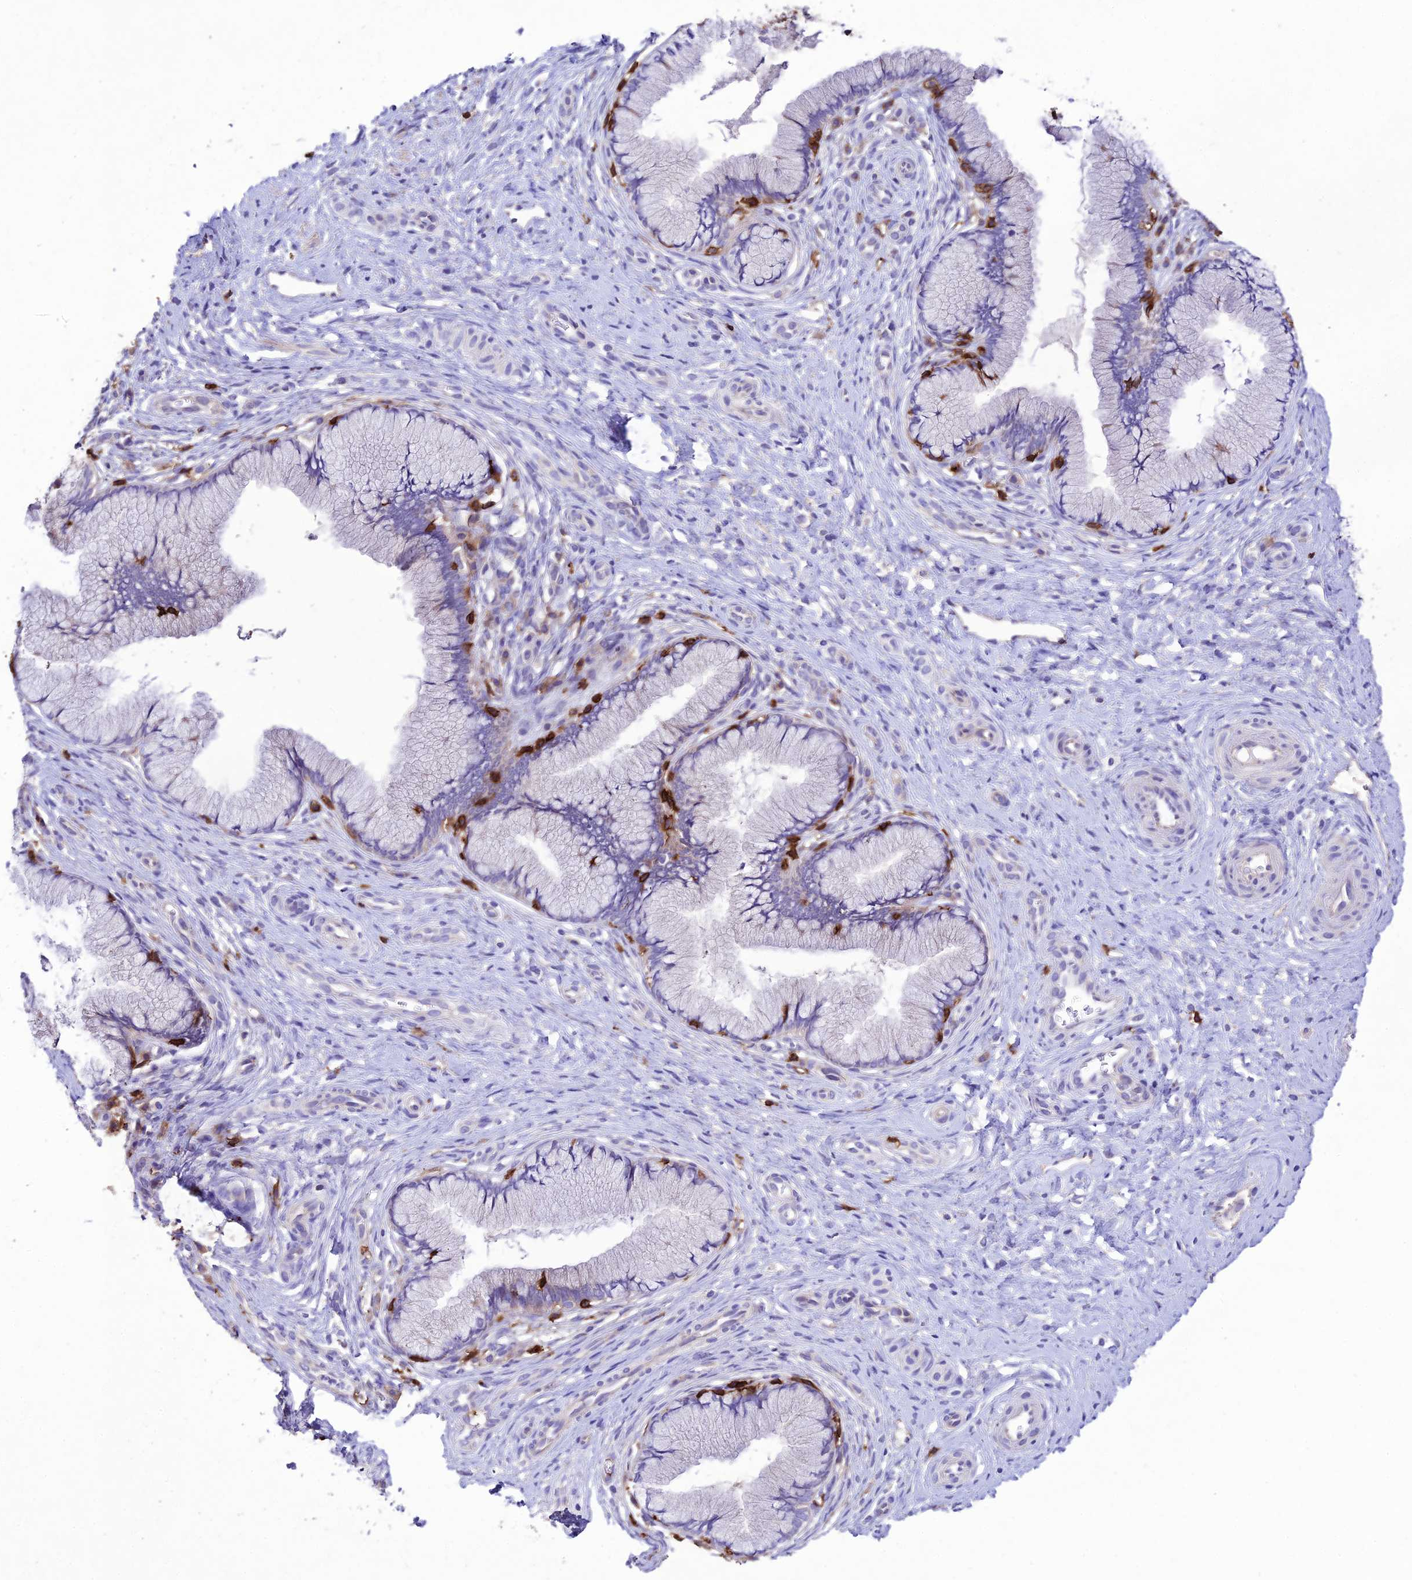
{"staining": {"intensity": "negative", "quantity": "none", "location": "none"}, "tissue": "cervix", "cell_type": "Glandular cells", "image_type": "normal", "snomed": [{"axis": "morphology", "description": "Normal tissue, NOS"}, {"axis": "topography", "description": "Cervix"}], "caption": "High power microscopy photomicrograph of an immunohistochemistry photomicrograph of benign cervix, revealing no significant staining in glandular cells.", "gene": "PTPRCAP", "patient": {"sex": "female", "age": 36}}